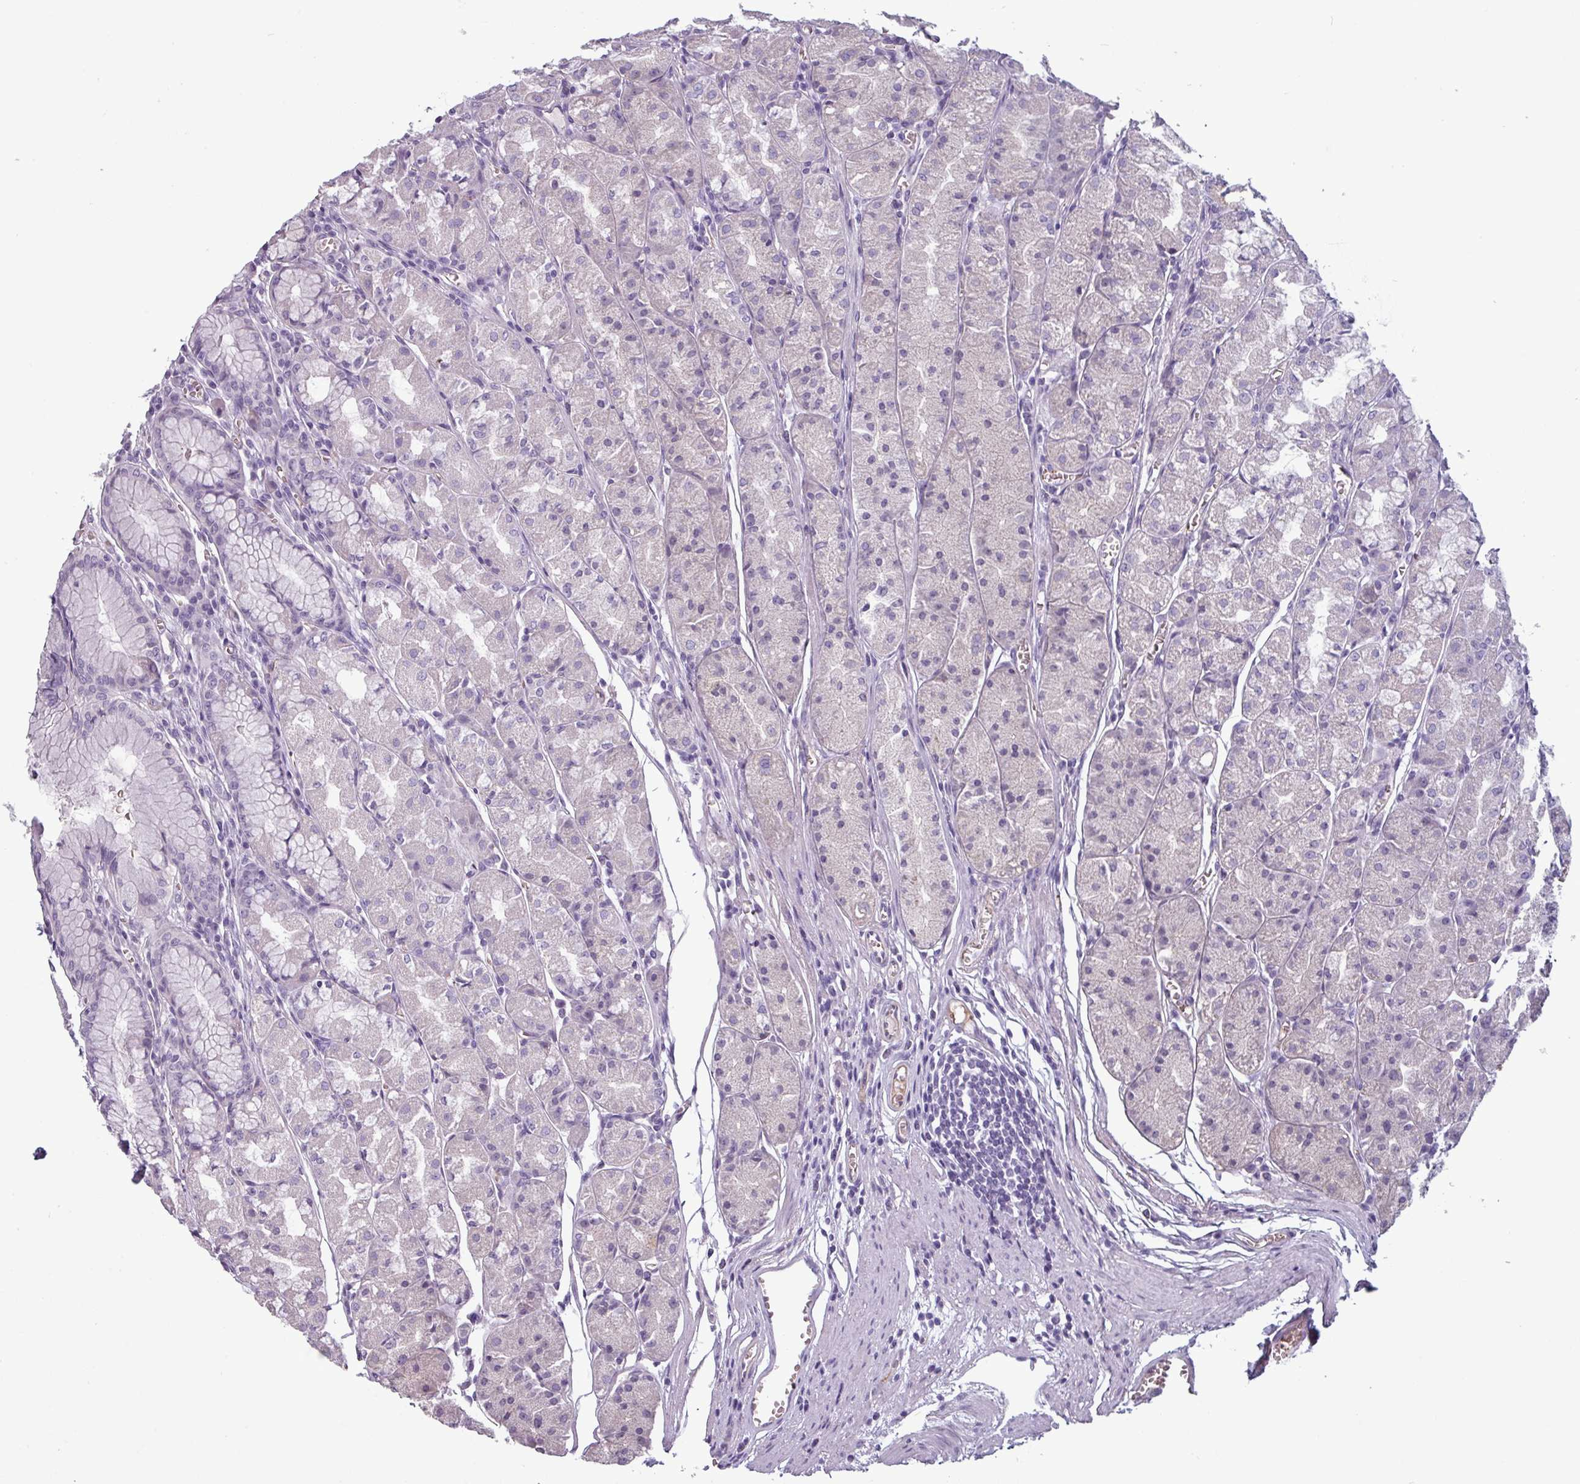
{"staining": {"intensity": "negative", "quantity": "none", "location": "none"}, "tissue": "stomach", "cell_type": "Glandular cells", "image_type": "normal", "snomed": [{"axis": "morphology", "description": "Normal tissue, NOS"}, {"axis": "topography", "description": "Stomach"}], "caption": "The photomicrograph shows no significant staining in glandular cells of stomach.", "gene": "AREL1", "patient": {"sex": "male", "age": 55}}